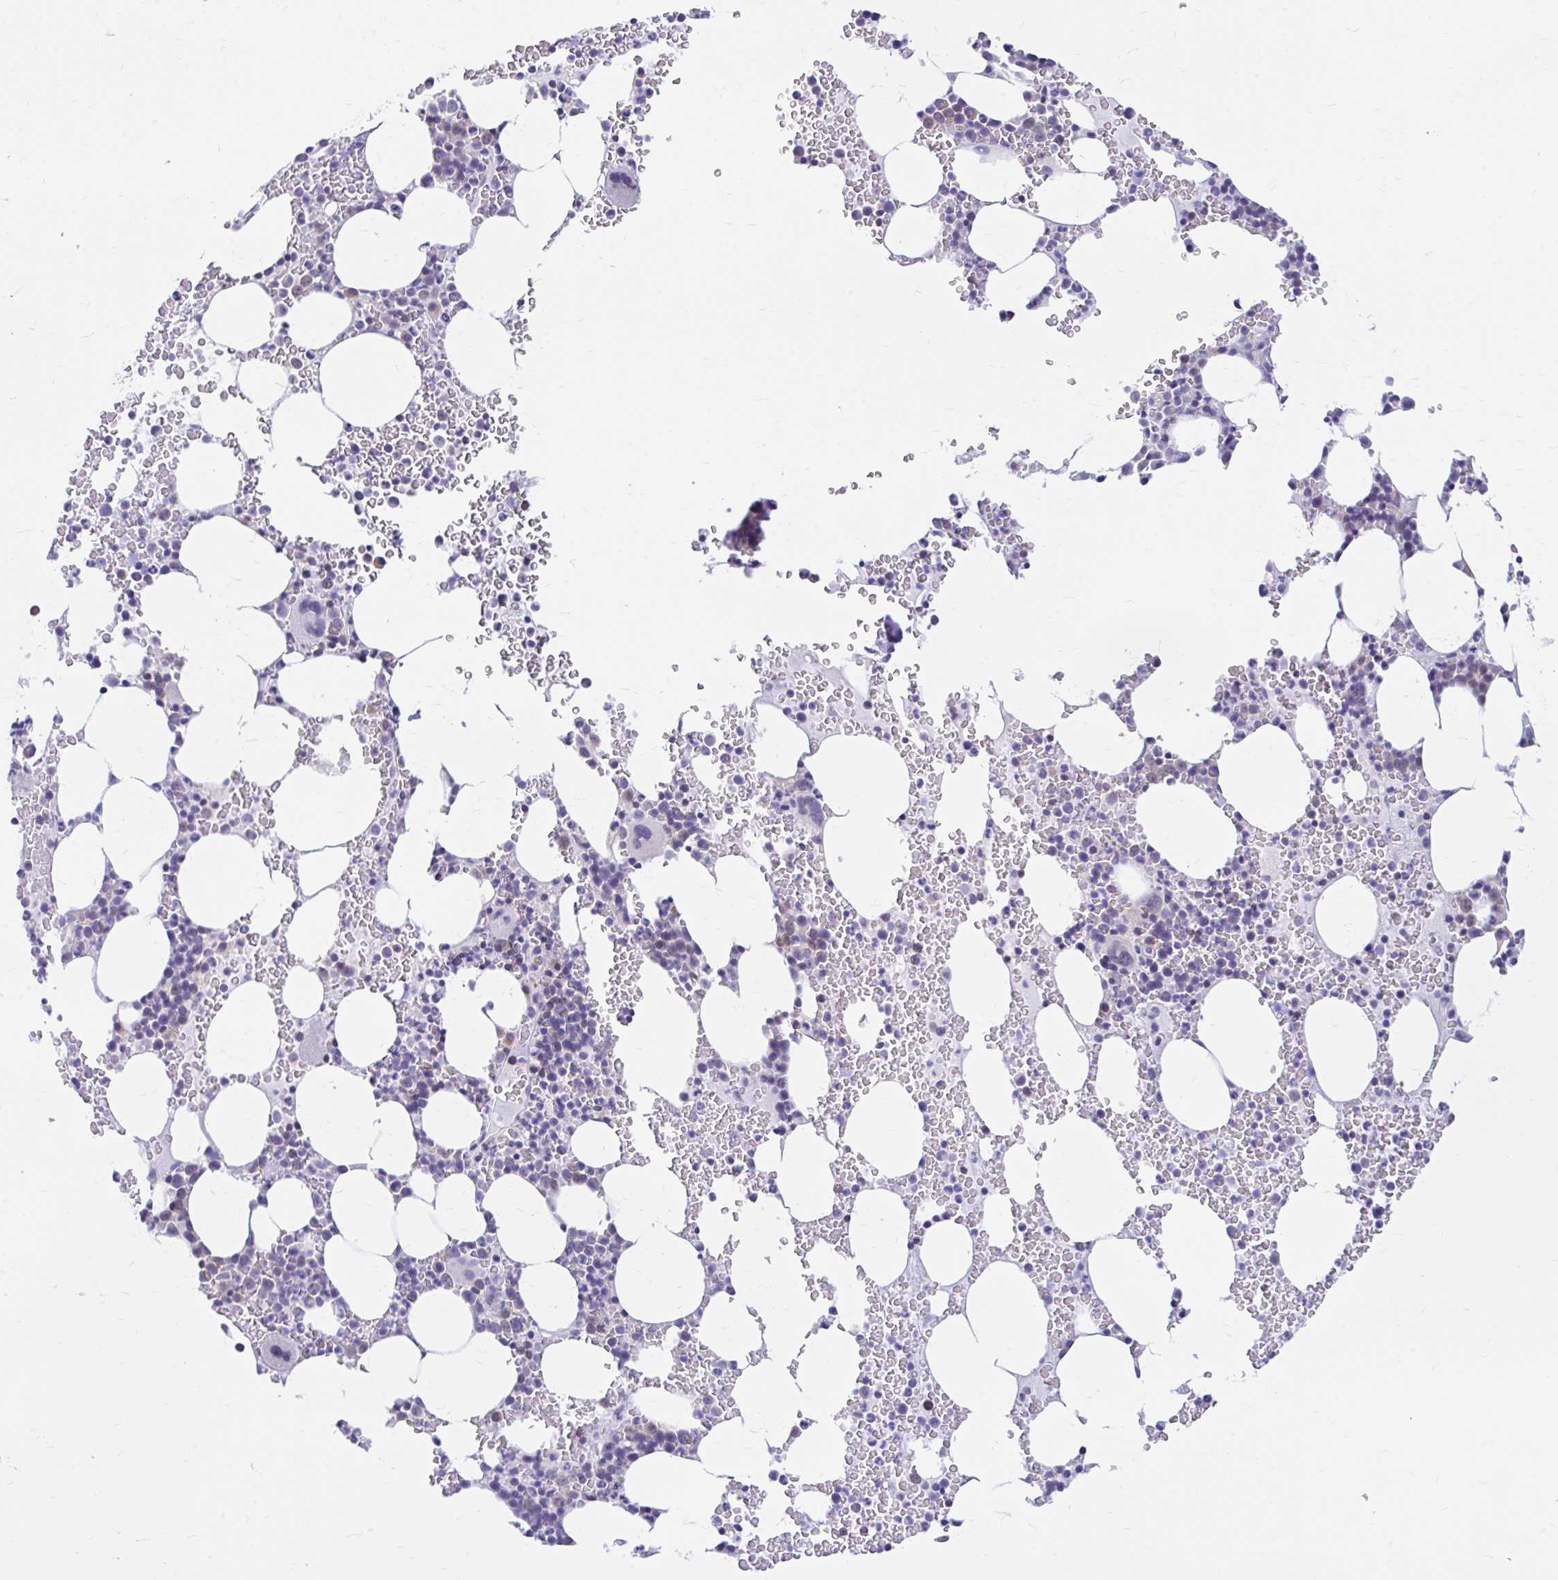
{"staining": {"intensity": "weak", "quantity": "<25%", "location": "nuclear"}, "tissue": "bone marrow", "cell_type": "Hematopoietic cells", "image_type": "normal", "snomed": [{"axis": "morphology", "description": "Normal tissue, NOS"}, {"axis": "topography", "description": "Bone marrow"}], "caption": "Human bone marrow stained for a protein using IHC shows no expression in hematopoietic cells.", "gene": "RADIL", "patient": {"sex": "female", "age": 62}}